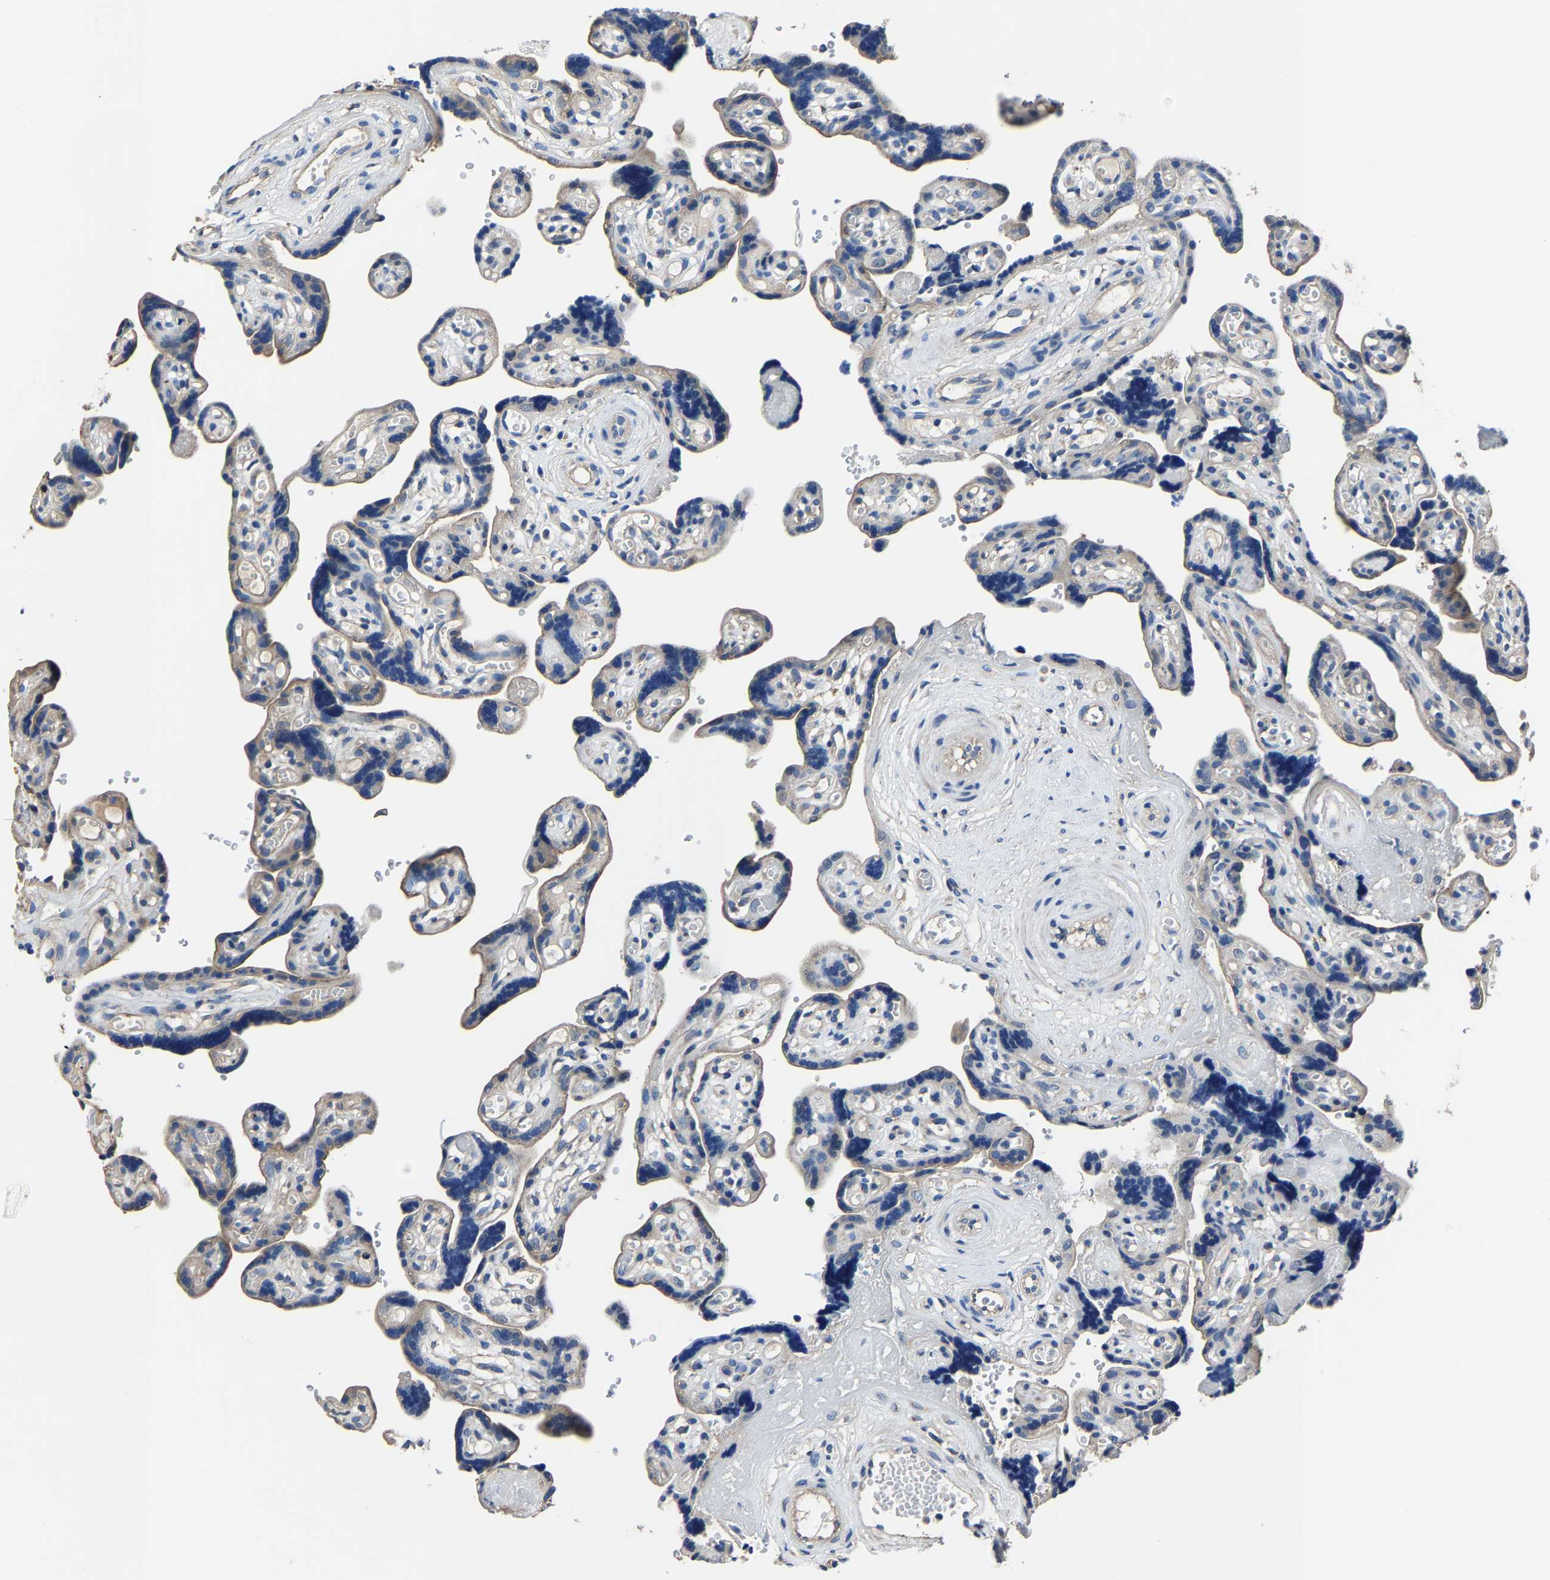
{"staining": {"intensity": "moderate", "quantity": ">75%", "location": "cytoplasmic/membranous"}, "tissue": "placenta", "cell_type": "Decidual cells", "image_type": "normal", "snomed": [{"axis": "morphology", "description": "Normal tissue, NOS"}, {"axis": "topography", "description": "Placenta"}], "caption": "This photomicrograph displays immunohistochemistry staining of unremarkable placenta, with medium moderate cytoplasmic/membranous staining in approximately >75% of decidual cells.", "gene": "STRBP", "patient": {"sex": "female", "age": 30}}